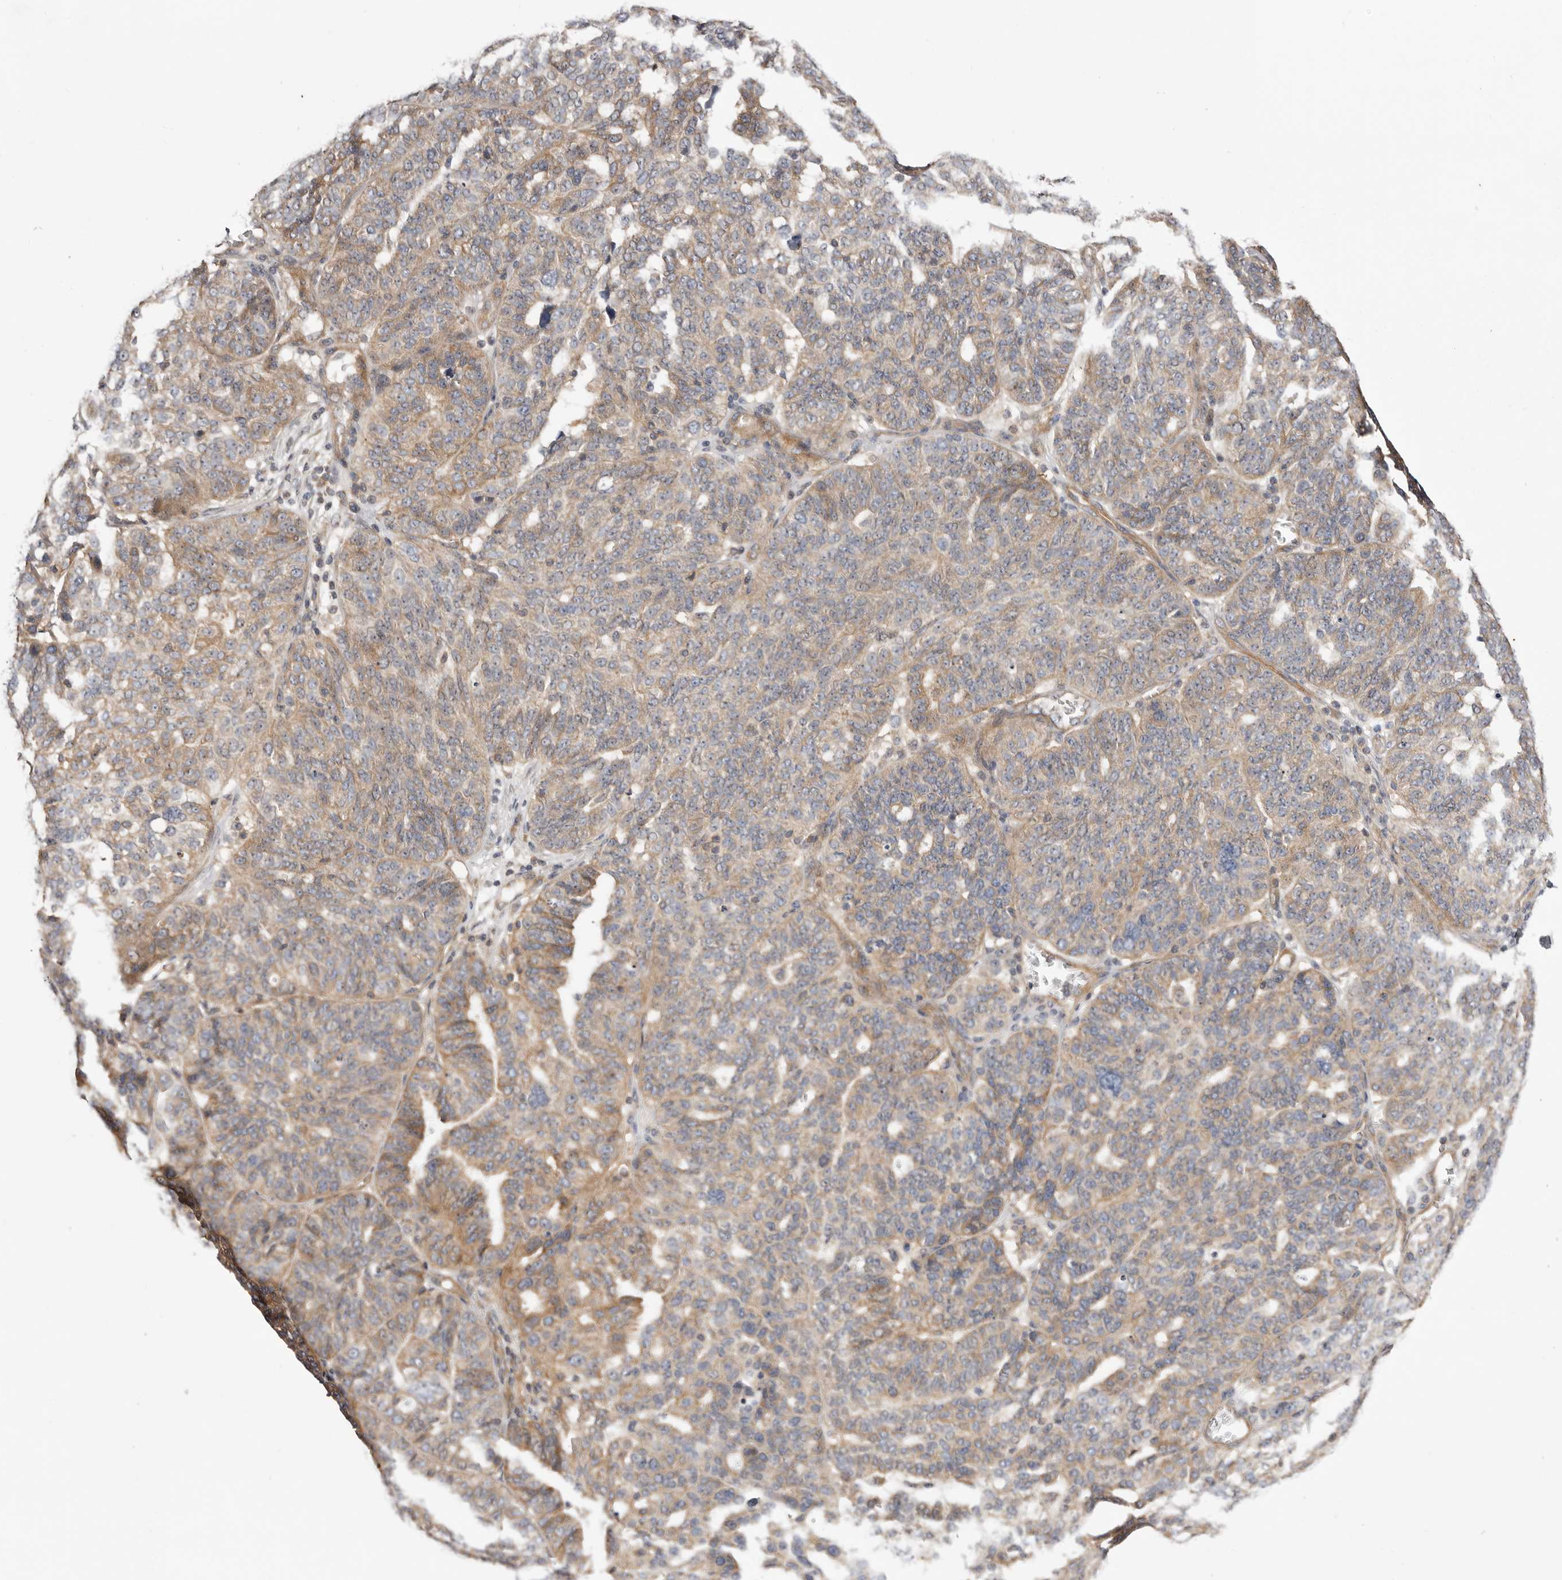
{"staining": {"intensity": "moderate", "quantity": "<25%", "location": "cytoplasmic/membranous"}, "tissue": "ovarian cancer", "cell_type": "Tumor cells", "image_type": "cancer", "snomed": [{"axis": "morphology", "description": "Cystadenocarcinoma, serous, NOS"}, {"axis": "topography", "description": "Ovary"}], "caption": "The immunohistochemical stain shows moderate cytoplasmic/membranous positivity in tumor cells of ovarian cancer (serous cystadenocarcinoma) tissue. The staining was performed using DAB (3,3'-diaminobenzidine) to visualize the protein expression in brown, while the nuclei were stained in blue with hematoxylin (Magnification: 20x).", "gene": "PANK4", "patient": {"sex": "female", "age": 59}}